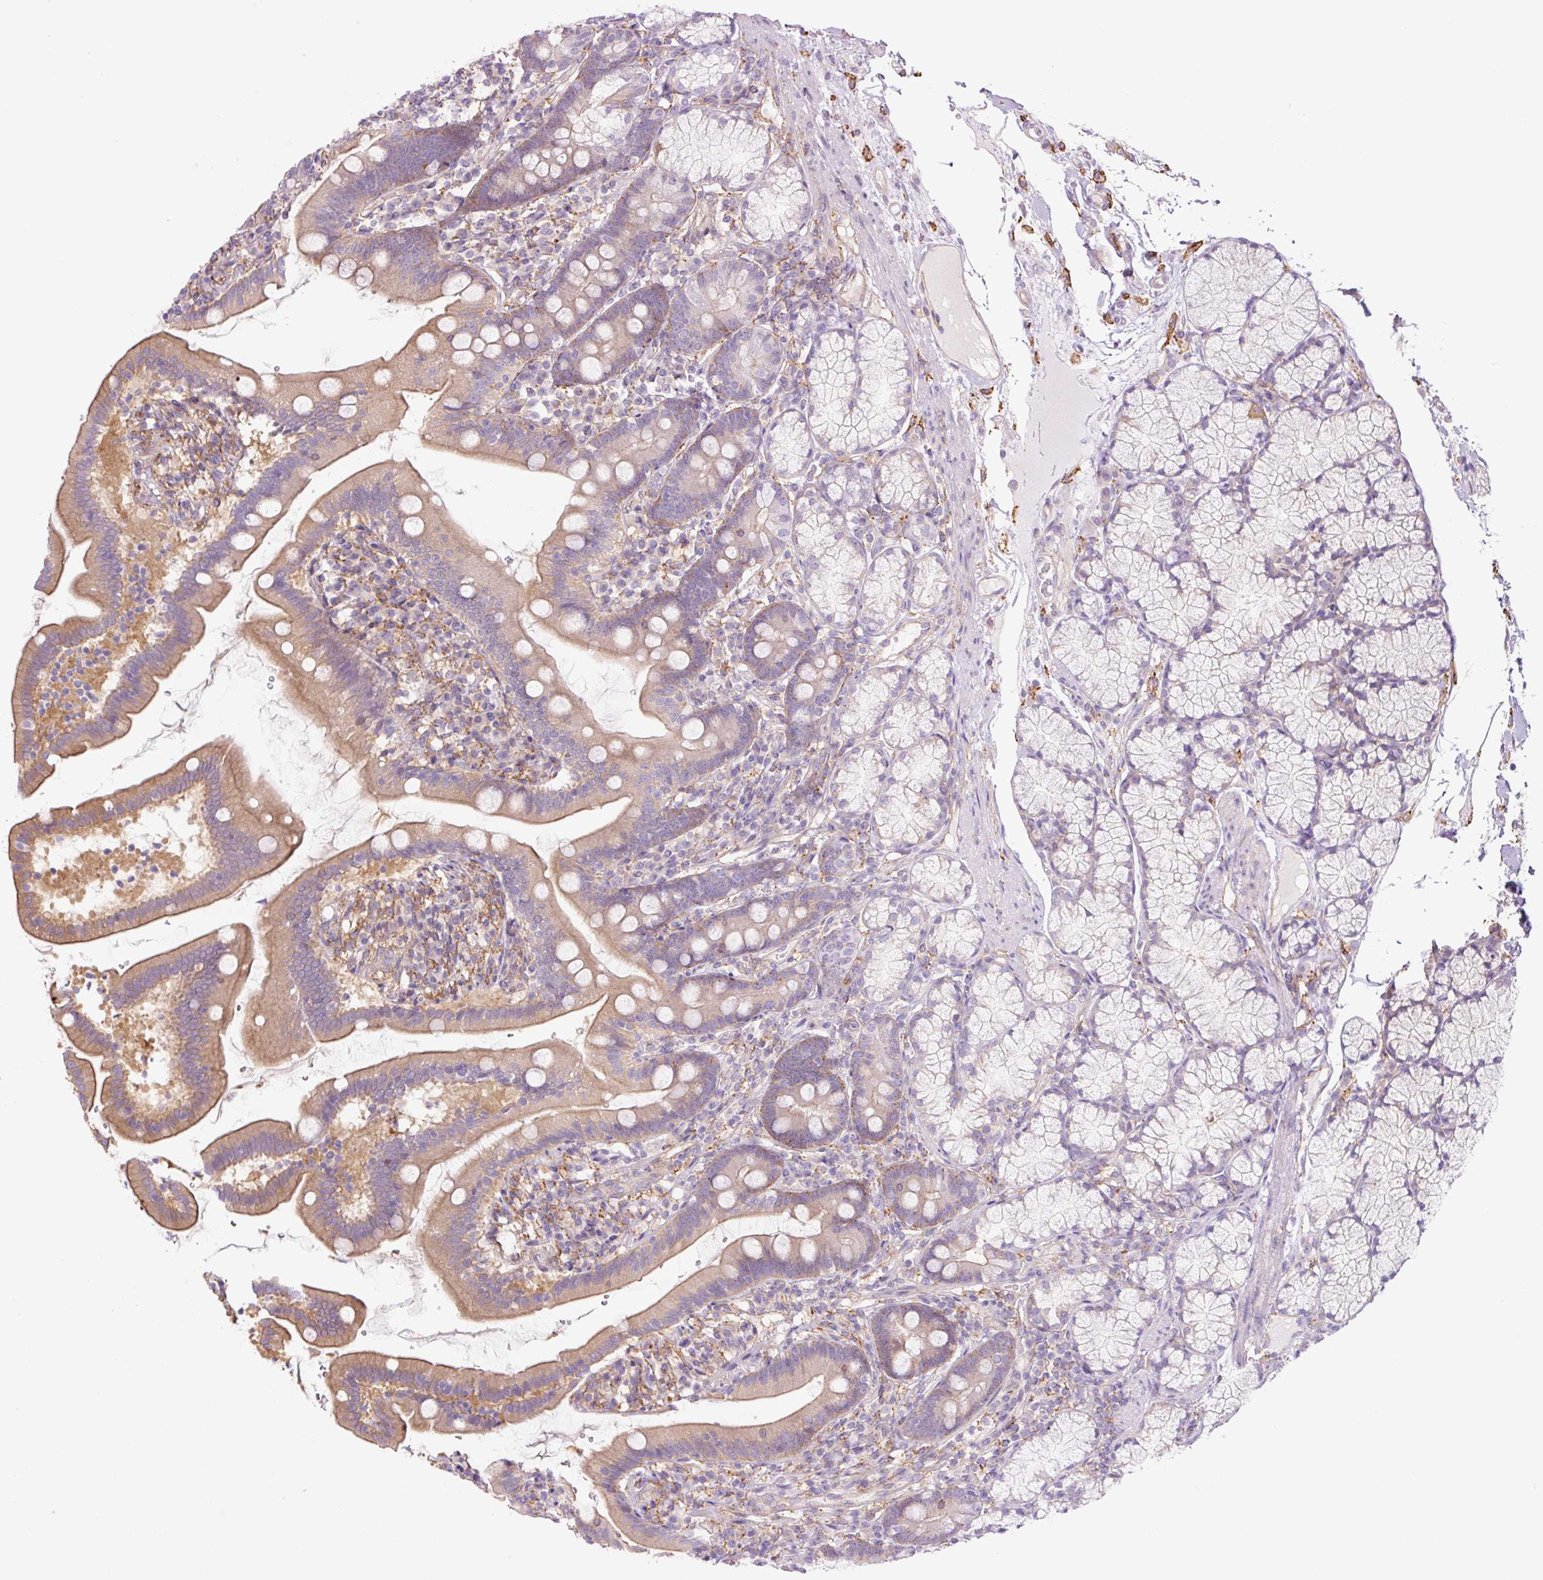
{"staining": {"intensity": "moderate", "quantity": "25%-75%", "location": "cytoplasmic/membranous"}, "tissue": "duodenum", "cell_type": "Glandular cells", "image_type": "normal", "snomed": [{"axis": "morphology", "description": "Normal tissue, NOS"}, {"axis": "topography", "description": "Duodenum"}], "caption": "Protein analysis of normal duodenum shows moderate cytoplasmic/membranous expression in approximately 25%-75% of glandular cells. Using DAB (brown) and hematoxylin (blue) stains, captured at high magnification using brightfield microscopy.", "gene": "SH2D6", "patient": {"sex": "female", "age": 67}}